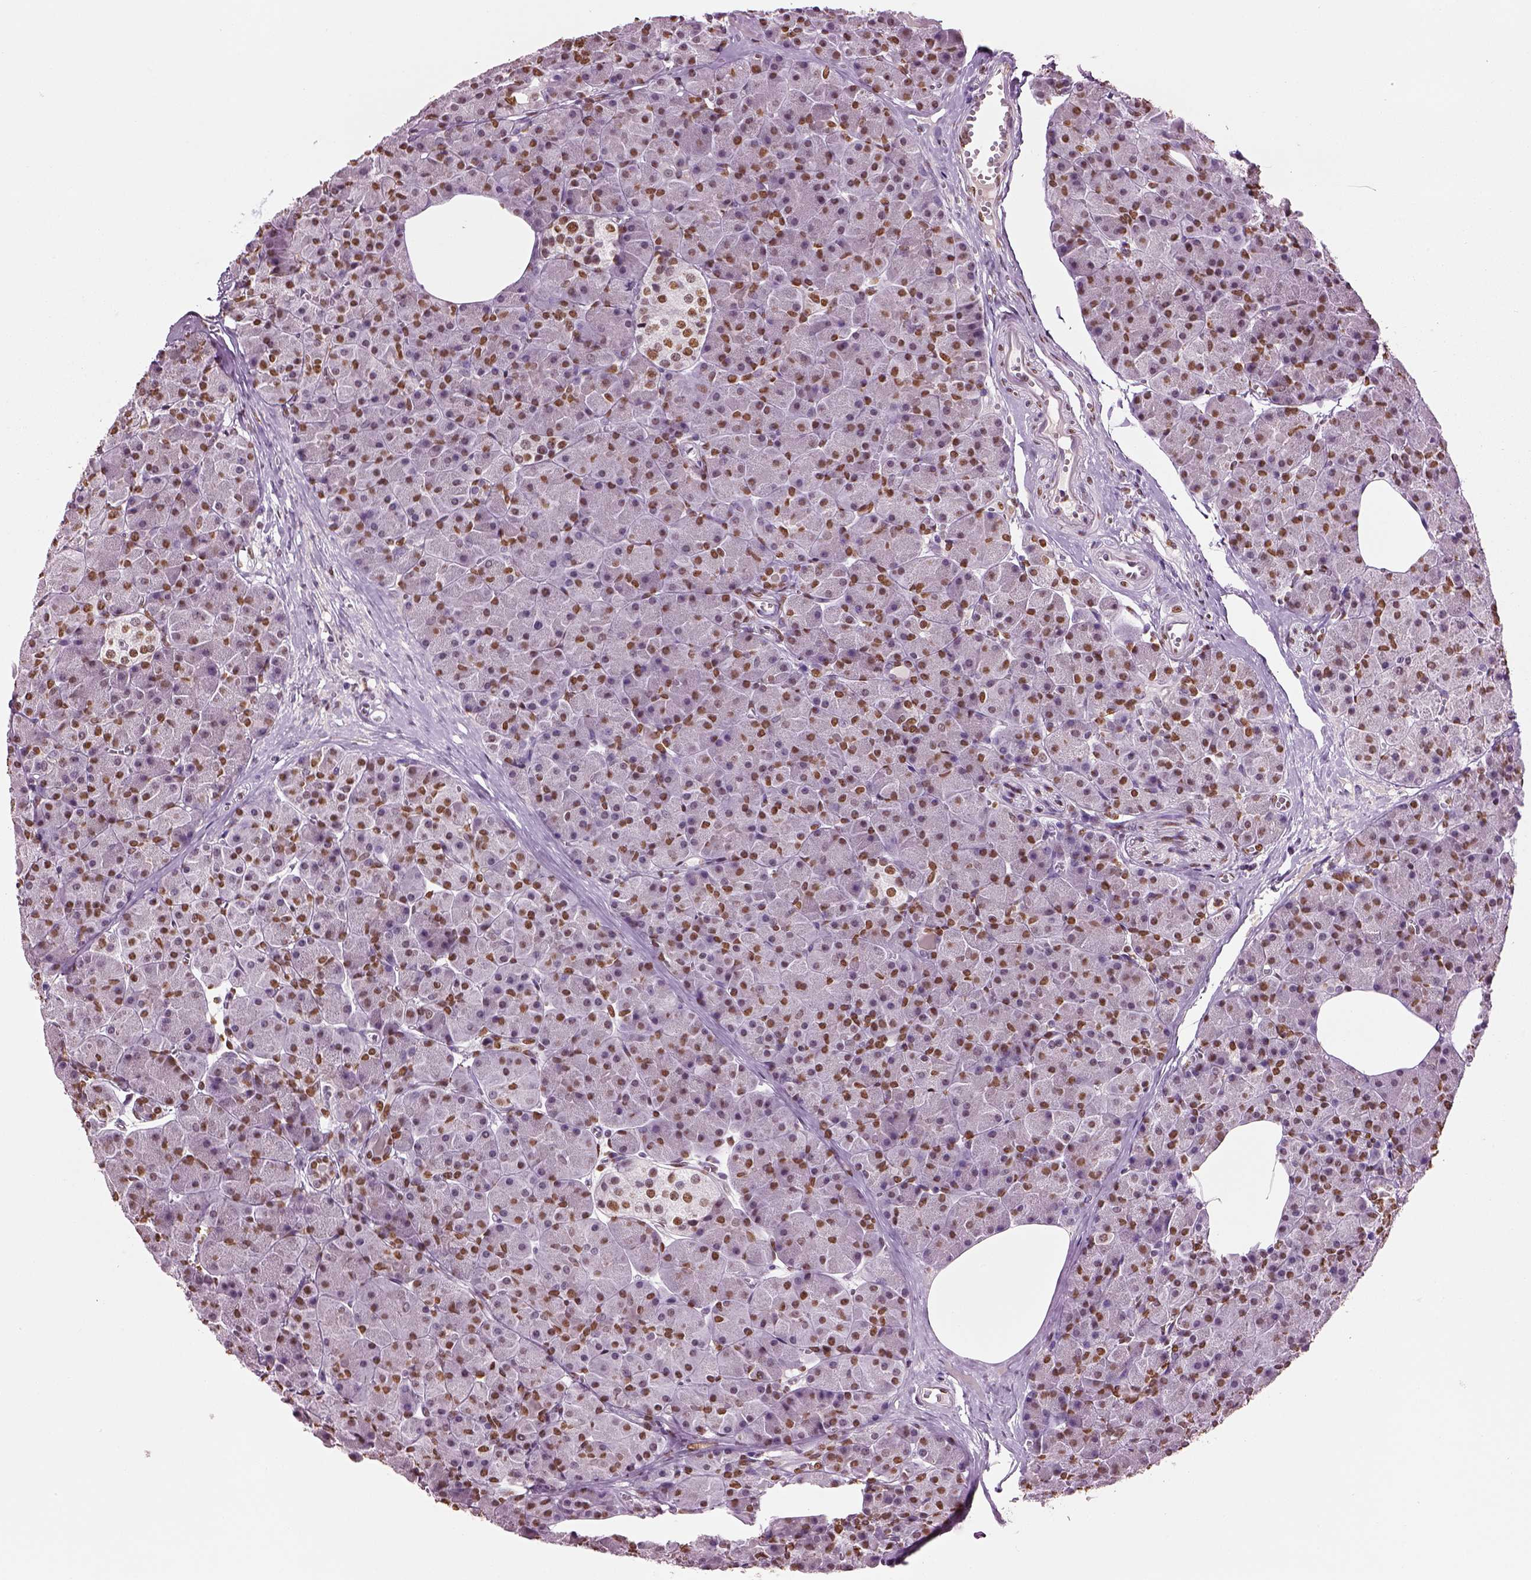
{"staining": {"intensity": "strong", "quantity": "25%-75%", "location": "nuclear"}, "tissue": "pancreas", "cell_type": "Exocrine glandular cells", "image_type": "normal", "snomed": [{"axis": "morphology", "description": "Normal tissue, NOS"}, {"axis": "topography", "description": "Pancreas"}], "caption": "Immunohistochemistry (IHC) photomicrograph of normal pancreas: human pancreas stained using immunohistochemistry (IHC) reveals high levels of strong protein expression localized specifically in the nuclear of exocrine glandular cells, appearing as a nuclear brown color.", "gene": "DDX3X", "patient": {"sex": "female", "age": 45}}